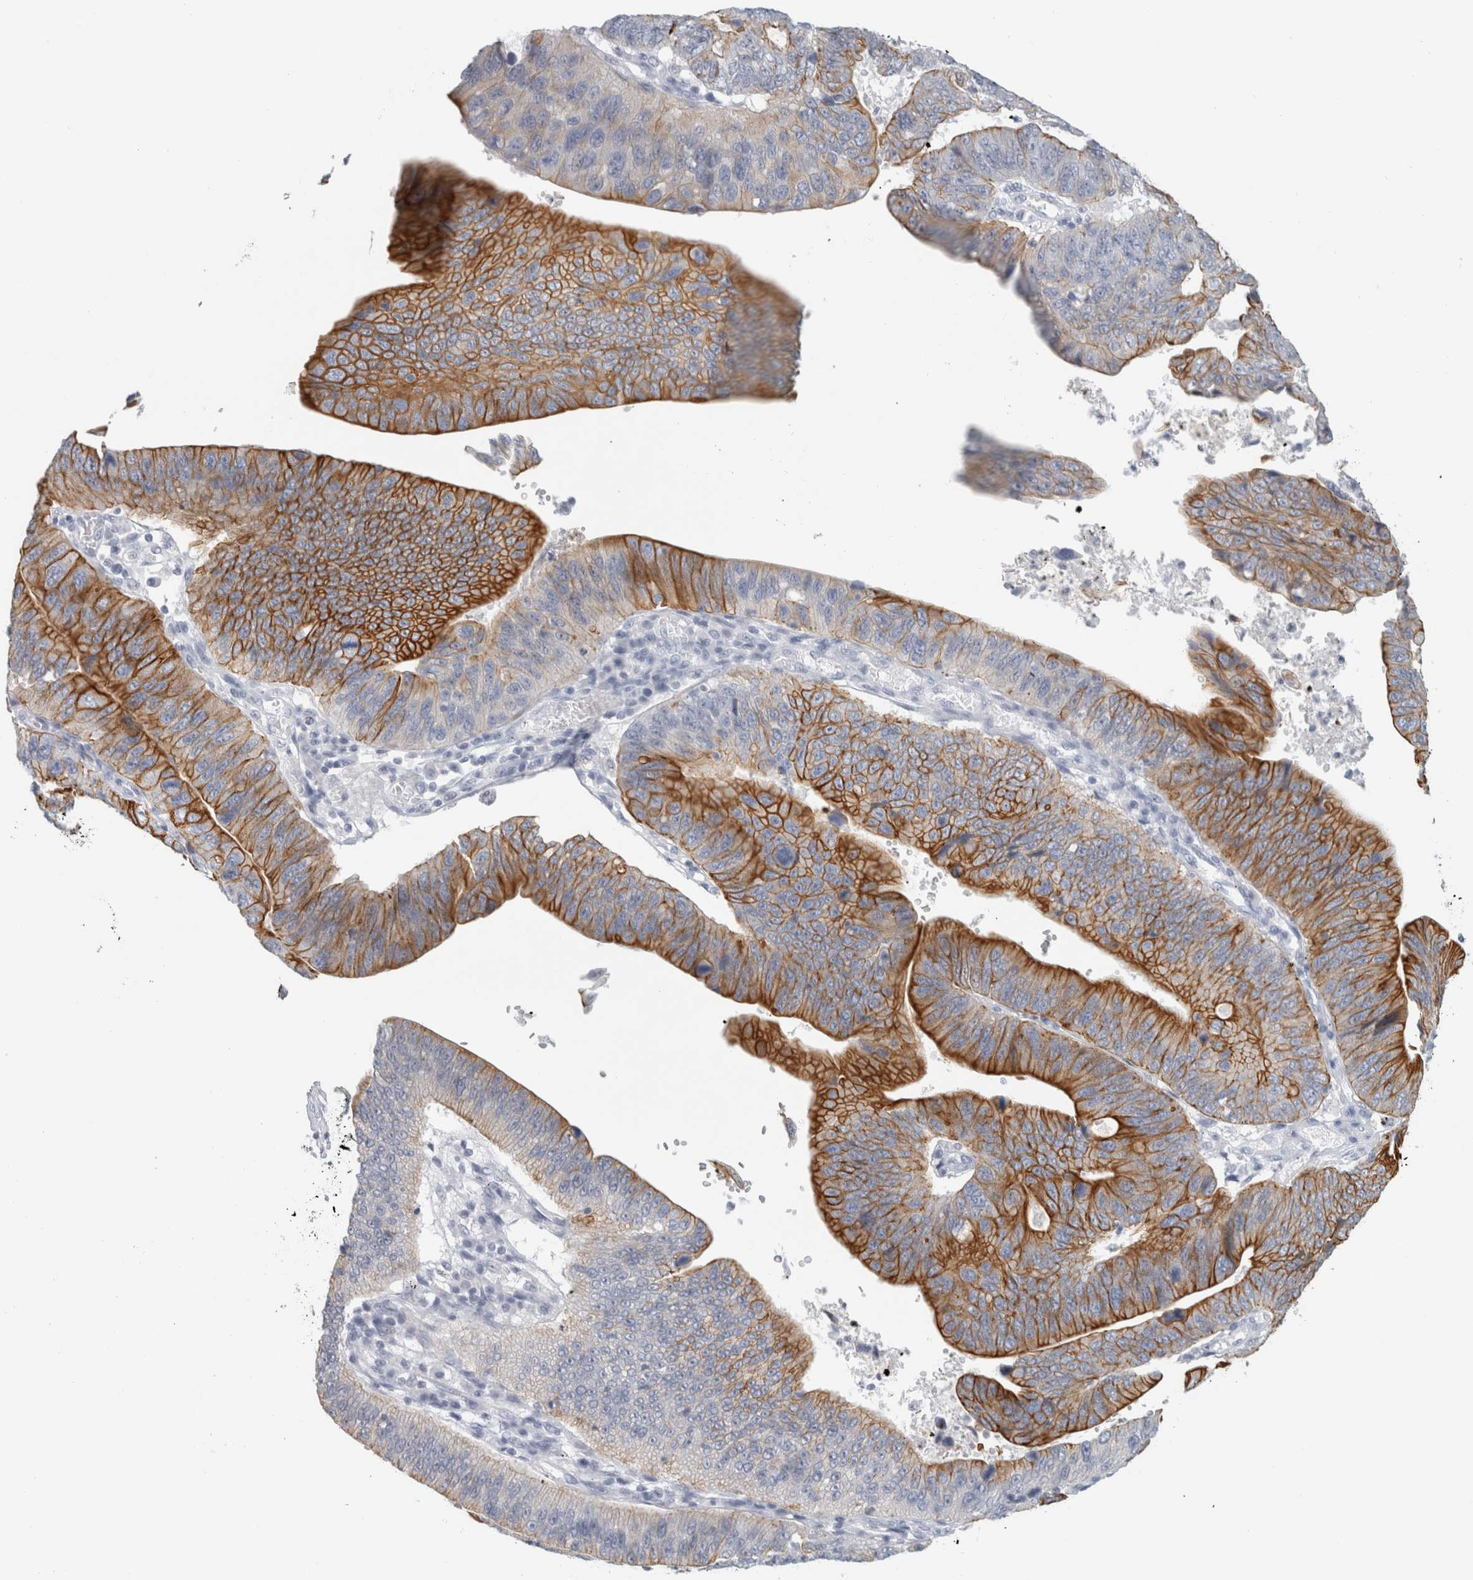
{"staining": {"intensity": "strong", "quantity": "25%-75%", "location": "cytoplasmic/membranous"}, "tissue": "stomach cancer", "cell_type": "Tumor cells", "image_type": "cancer", "snomed": [{"axis": "morphology", "description": "Adenocarcinoma, NOS"}, {"axis": "topography", "description": "Stomach"}], "caption": "Human adenocarcinoma (stomach) stained with a protein marker shows strong staining in tumor cells.", "gene": "SLC28A3", "patient": {"sex": "male", "age": 59}}